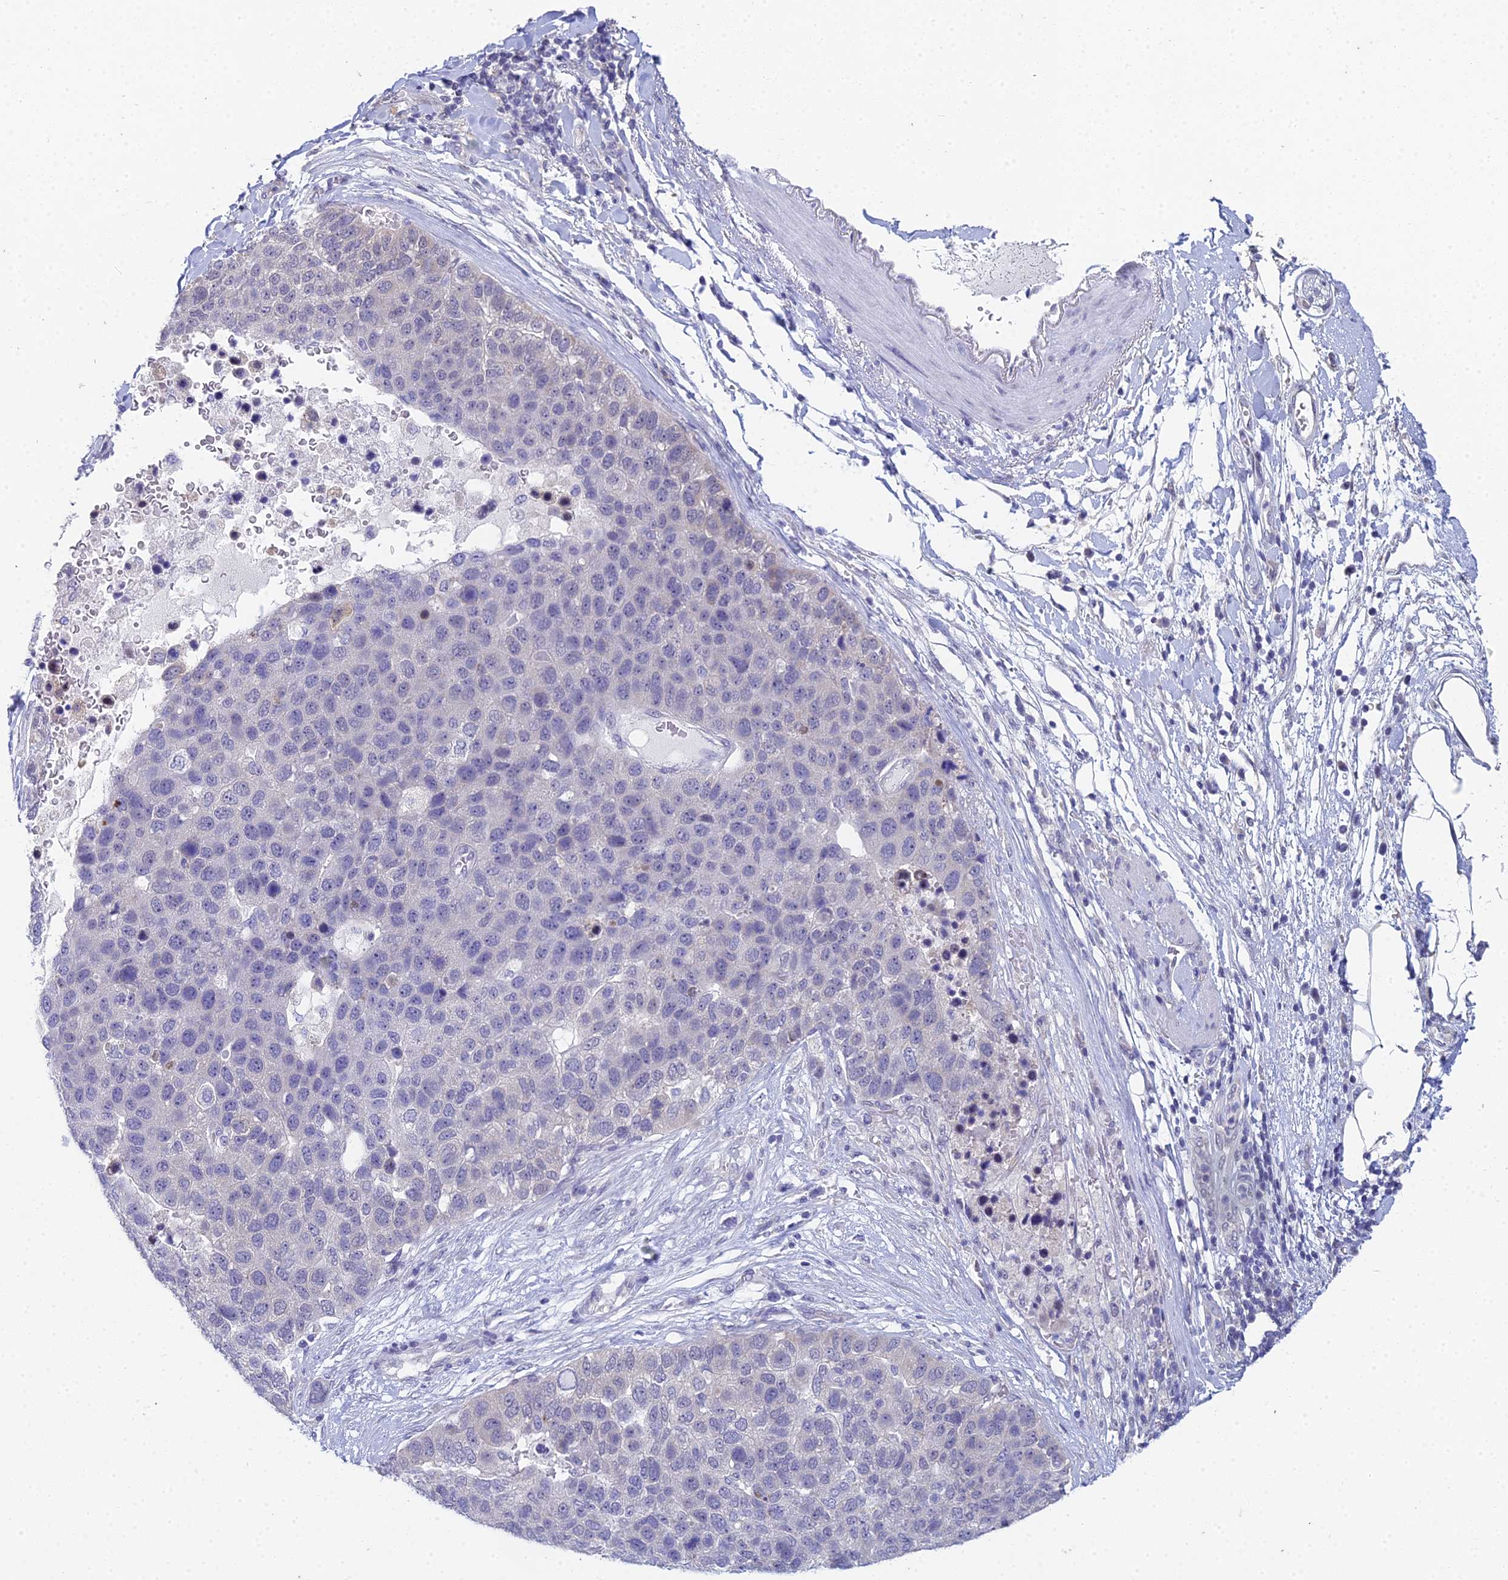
{"staining": {"intensity": "negative", "quantity": "none", "location": "none"}, "tissue": "pancreatic cancer", "cell_type": "Tumor cells", "image_type": "cancer", "snomed": [{"axis": "morphology", "description": "Adenocarcinoma, NOS"}, {"axis": "topography", "description": "Pancreas"}], "caption": "An IHC histopathology image of pancreatic cancer (adenocarcinoma) is shown. There is no staining in tumor cells of pancreatic cancer (adenocarcinoma).", "gene": "EEF2KMT", "patient": {"sex": "female", "age": 61}}